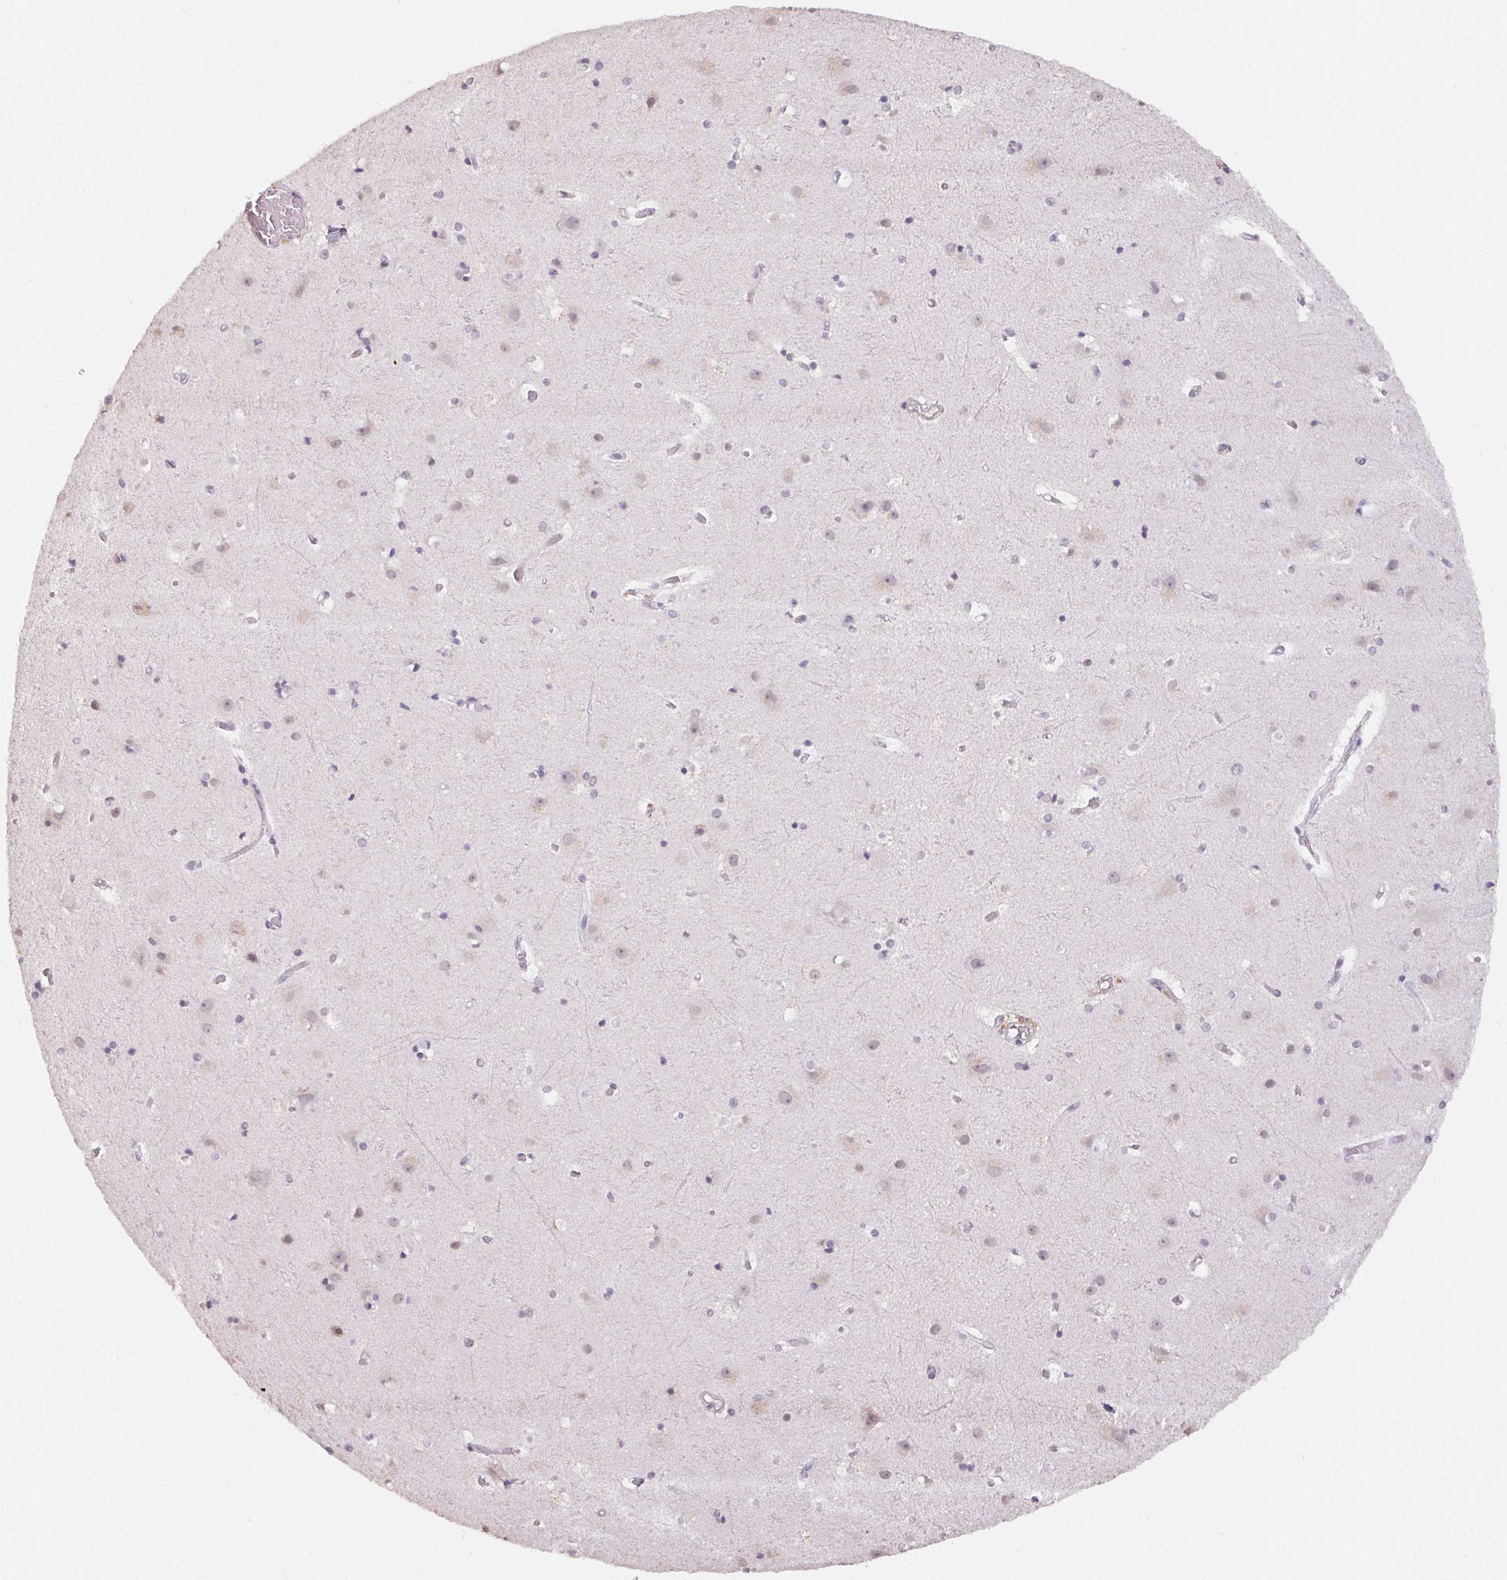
{"staining": {"intensity": "negative", "quantity": "none", "location": "none"}, "tissue": "cerebral cortex", "cell_type": "Endothelial cells", "image_type": "normal", "snomed": [{"axis": "morphology", "description": "Normal tissue, NOS"}, {"axis": "topography", "description": "Cerebral cortex"}], "caption": "The image exhibits no staining of endothelial cells in normal cerebral cortex. The staining was performed using DAB to visualize the protein expression in brown, while the nuclei were stained in blue with hematoxylin (Magnification: 20x).", "gene": "TMEM174", "patient": {"sex": "female", "age": 52}}